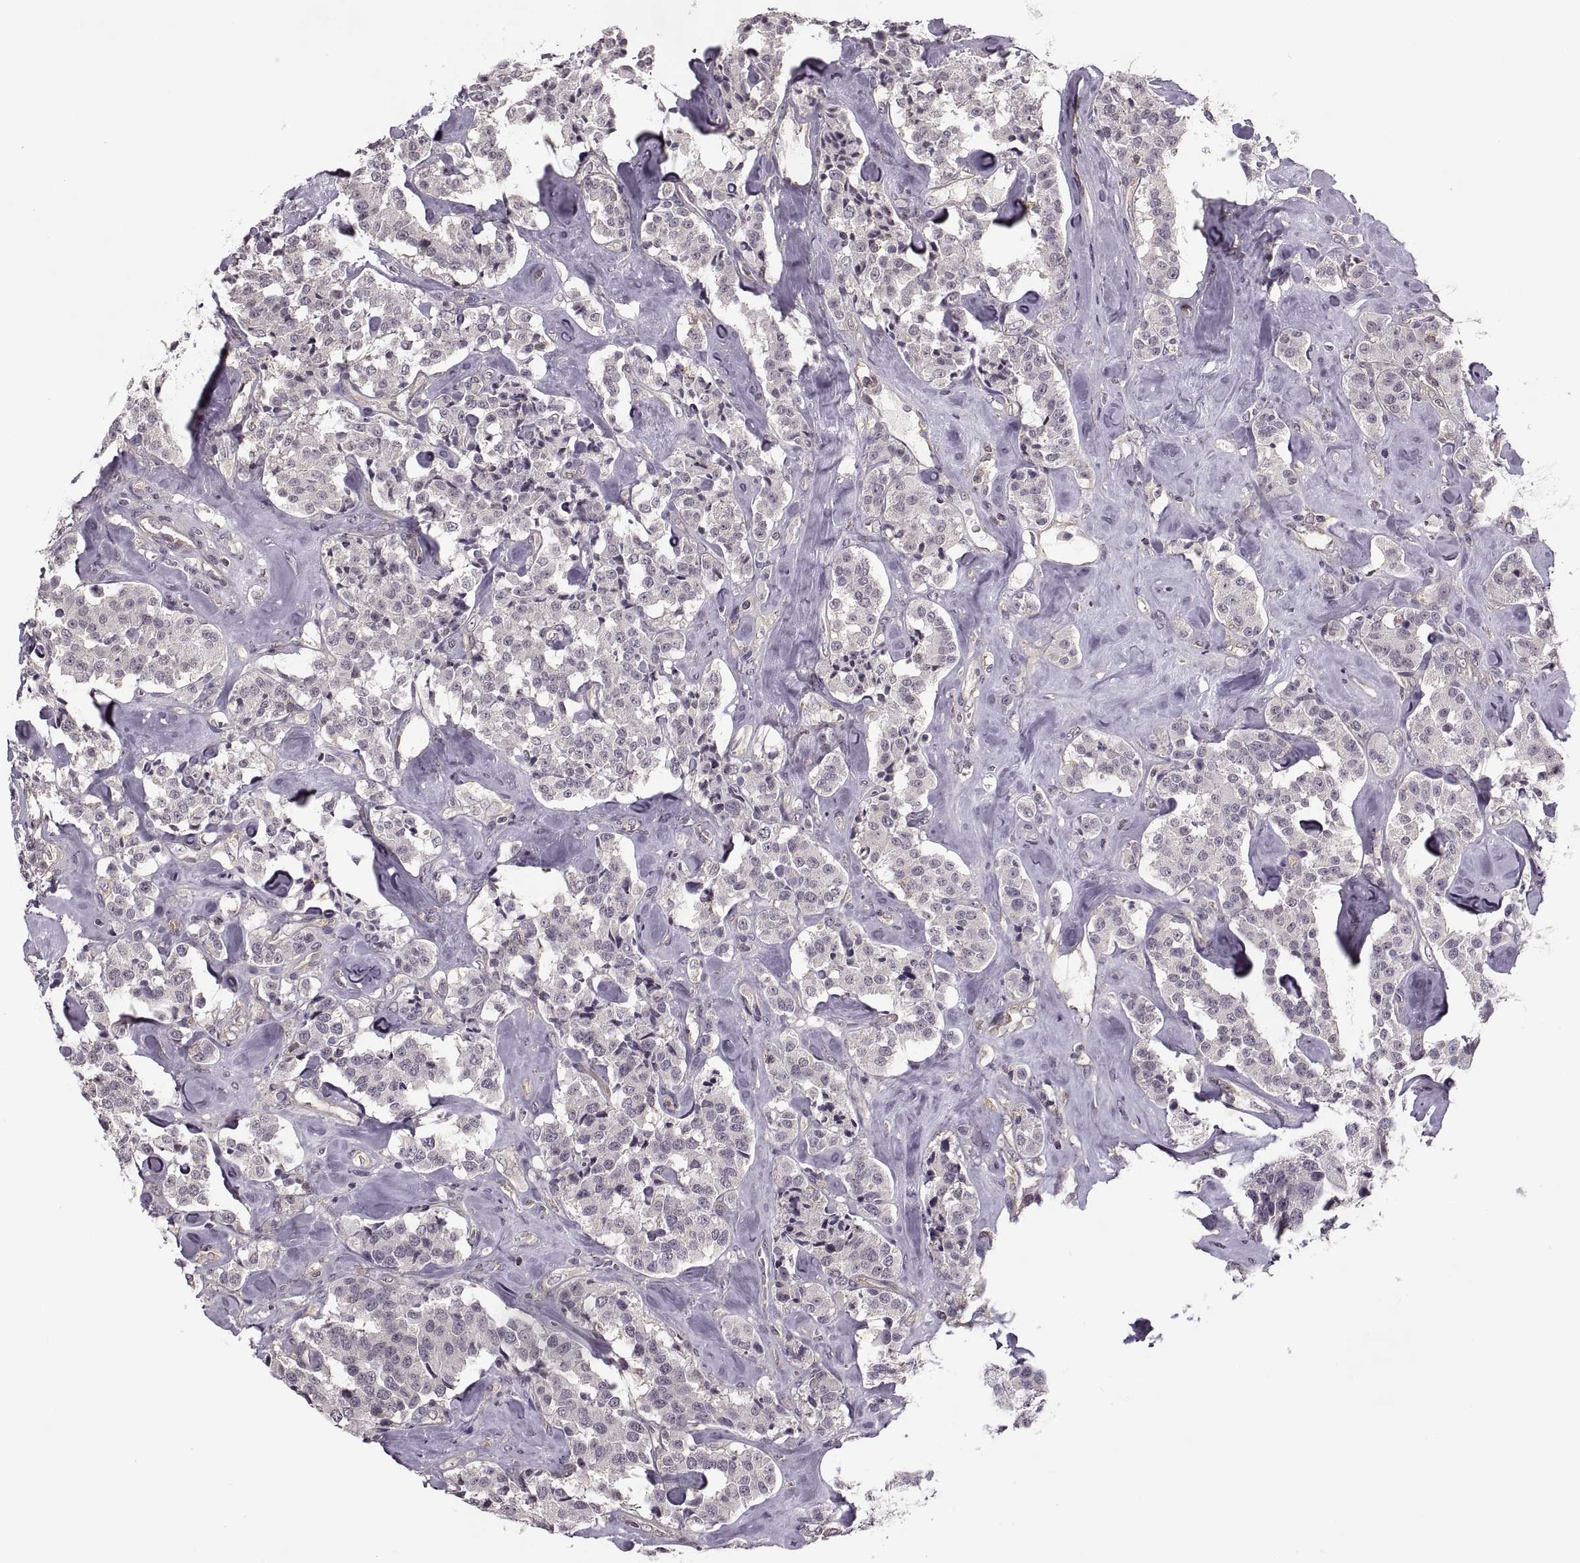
{"staining": {"intensity": "negative", "quantity": "none", "location": "none"}, "tissue": "carcinoid", "cell_type": "Tumor cells", "image_type": "cancer", "snomed": [{"axis": "morphology", "description": "Carcinoid, malignant, NOS"}, {"axis": "topography", "description": "Pancreas"}], "caption": "The histopathology image displays no staining of tumor cells in carcinoid.", "gene": "LUZP2", "patient": {"sex": "male", "age": 41}}